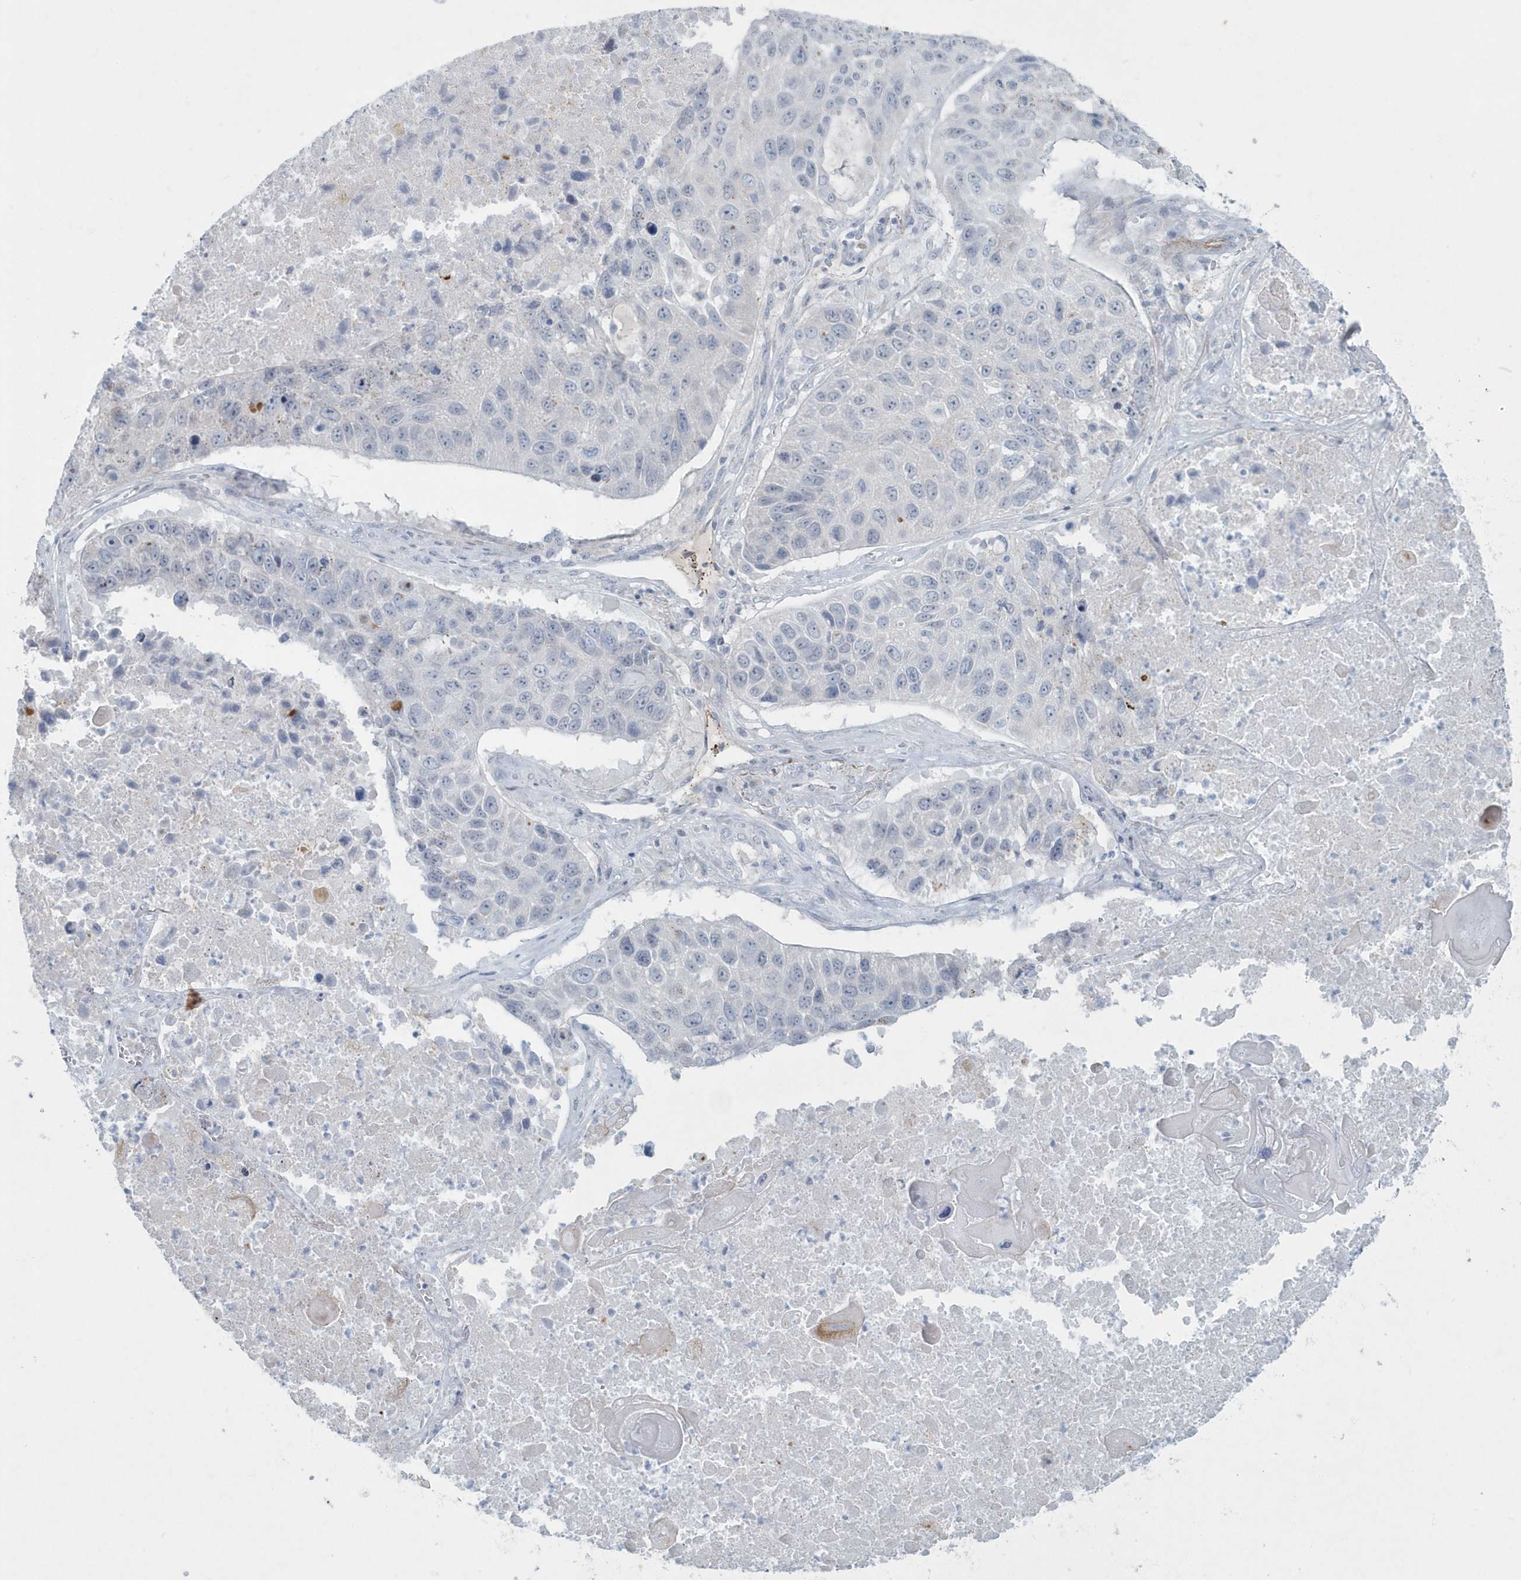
{"staining": {"intensity": "negative", "quantity": "none", "location": "none"}, "tissue": "lung cancer", "cell_type": "Tumor cells", "image_type": "cancer", "snomed": [{"axis": "morphology", "description": "Squamous cell carcinoma, NOS"}, {"axis": "topography", "description": "Lung"}], "caption": "A histopathology image of squamous cell carcinoma (lung) stained for a protein reveals no brown staining in tumor cells. (Immunohistochemistry (ihc), brightfield microscopy, high magnification).", "gene": "MYOT", "patient": {"sex": "male", "age": 61}}